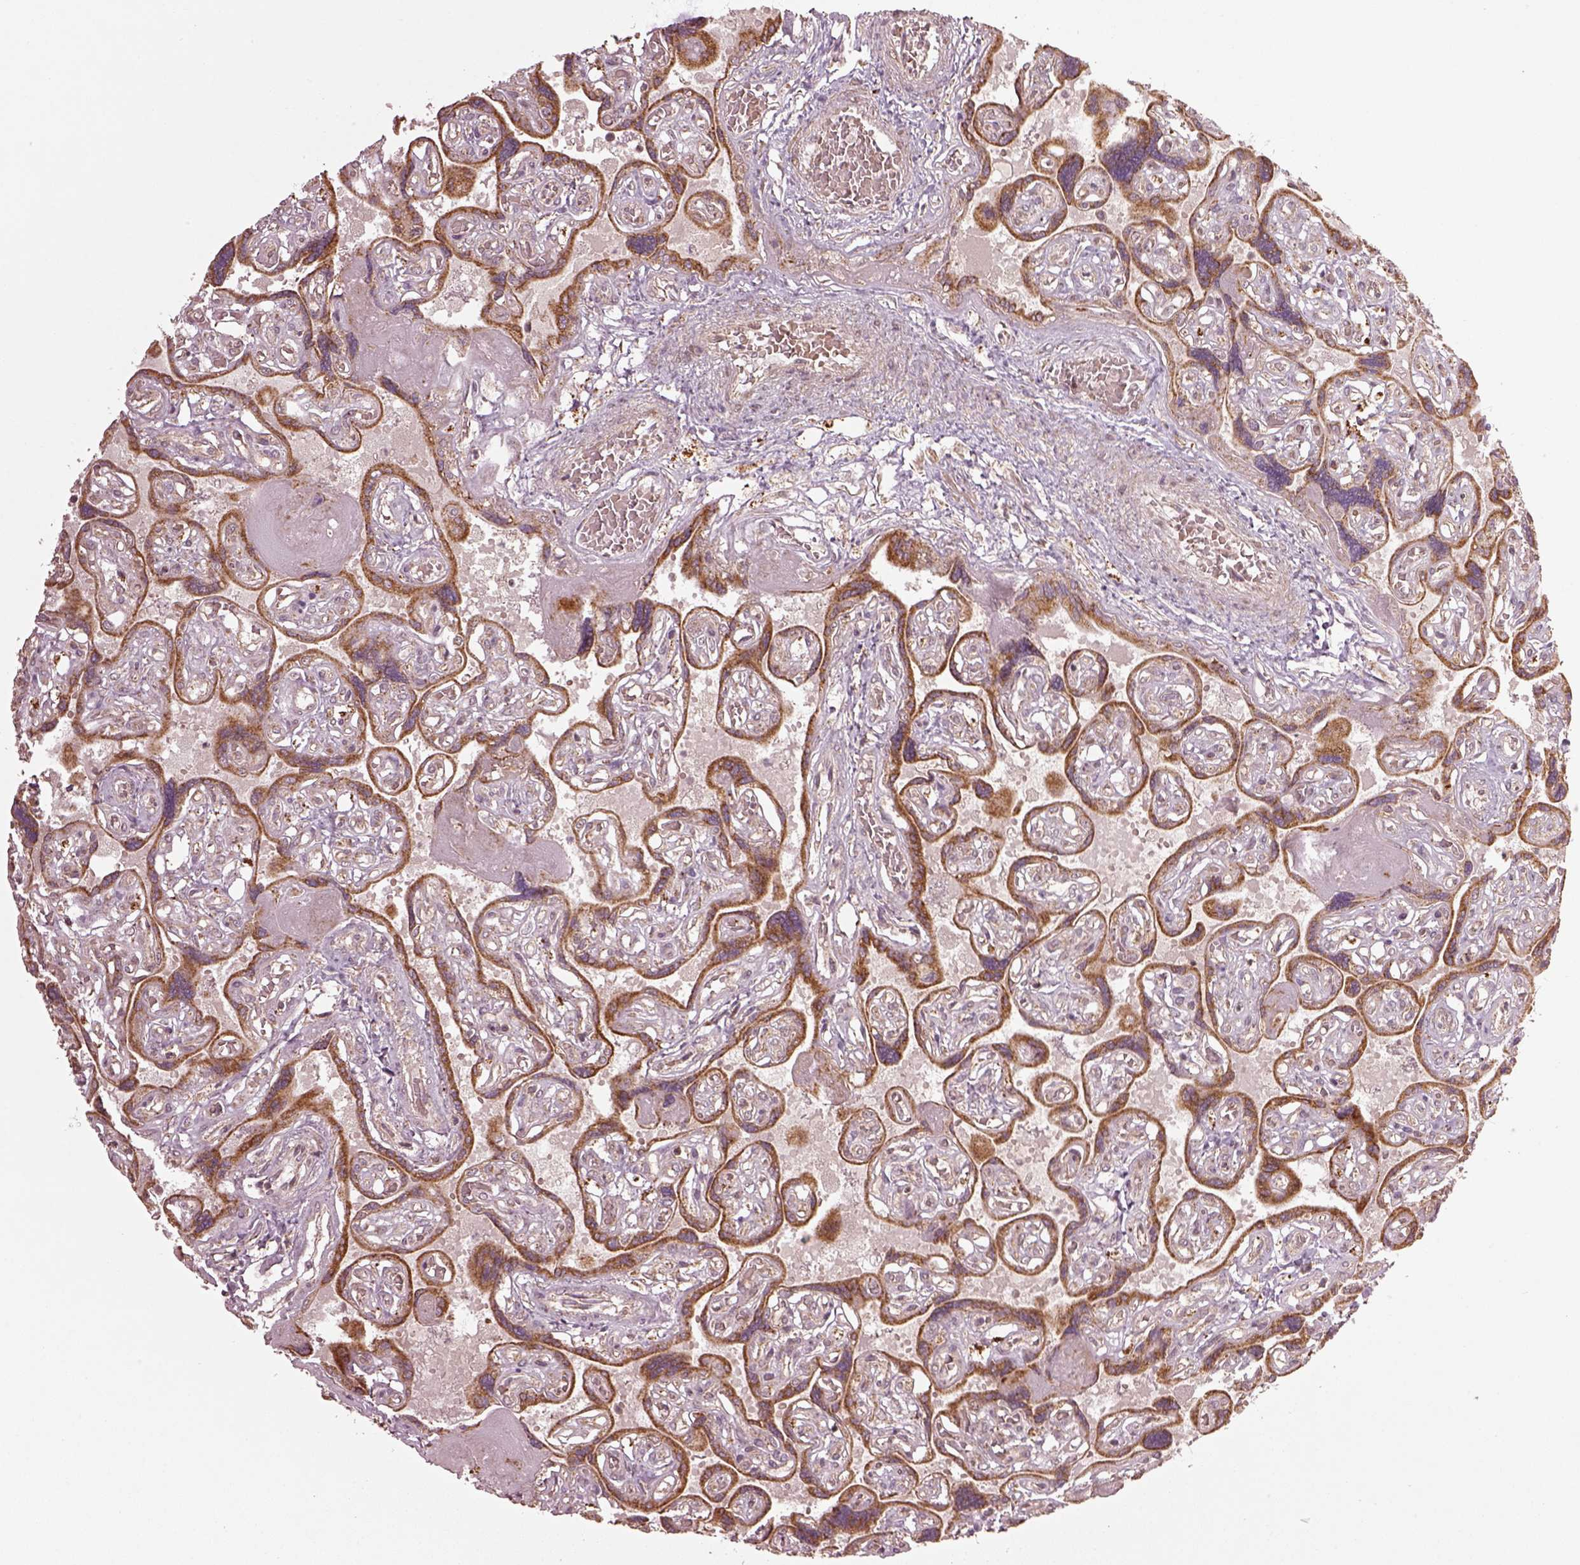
{"staining": {"intensity": "moderate", "quantity": ">75%", "location": "cytoplasmic/membranous"}, "tissue": "placenta", "cell_type": "Decidual cells", "image_type": "normal", "snomed": [{"axis": "morphology", "description": "Normal tissue, NOS"}, {"axis": "topography", "description": "Placenta"}], "caption": "The histopathology image reveals immunohistochemical staining of benign placenta. There is moderate cytoplasmic/membranous expression is present in approximately >75% of decidual cells.", "gene": "SEL1L3", "patient": {"sex": "female", "age": 32}}